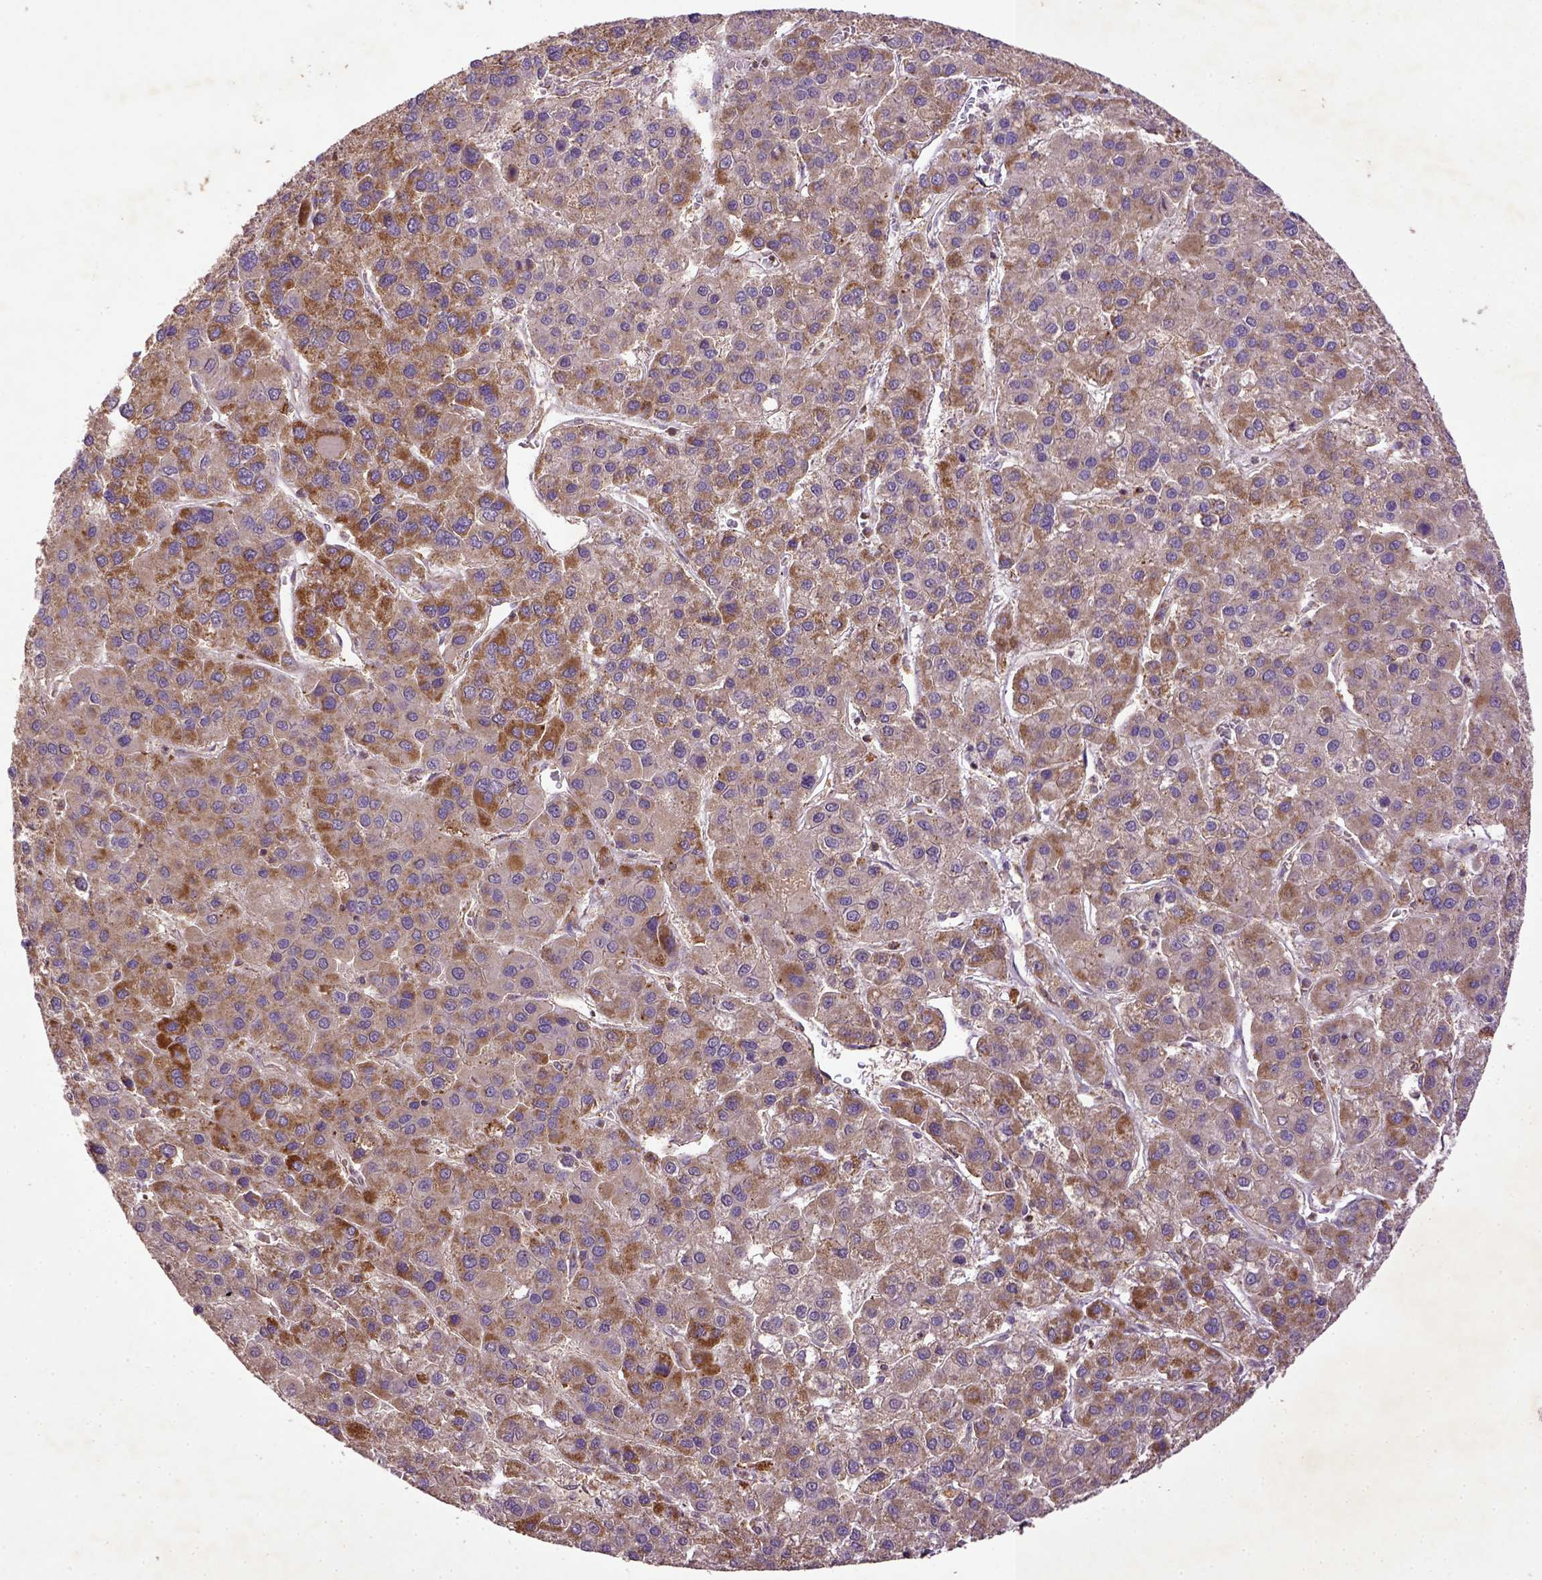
{"staining": {"intensity": "moderate", "quantity": ">75%", "location": "cytoplasmic/membranous"}, "tissue": "liver cancer", "cell_type": "Tumor cells", "image_type": "cancer", "snomed": [{"axis": "morphology", "description": "Carcinoma, Hepatocellular, NOS"}, {"axis": "topography", "description": "Liver"}], "caption": "Immunohistochemistry staining of liver cancer, which exhibits medium levels of moderate cytoplasmic/membranous staining in approximately >75% of tumor cells indicating moderate cytoplasmic/membranous protein expression. The staining was performed using DAB (3,3'-diaminobenzidine) (brown) for protein detection and nuclei were counterstained in hematoxylin (blue).", "gene": "MT-CO1", "patient": {"sex": "female", "age": 41}}